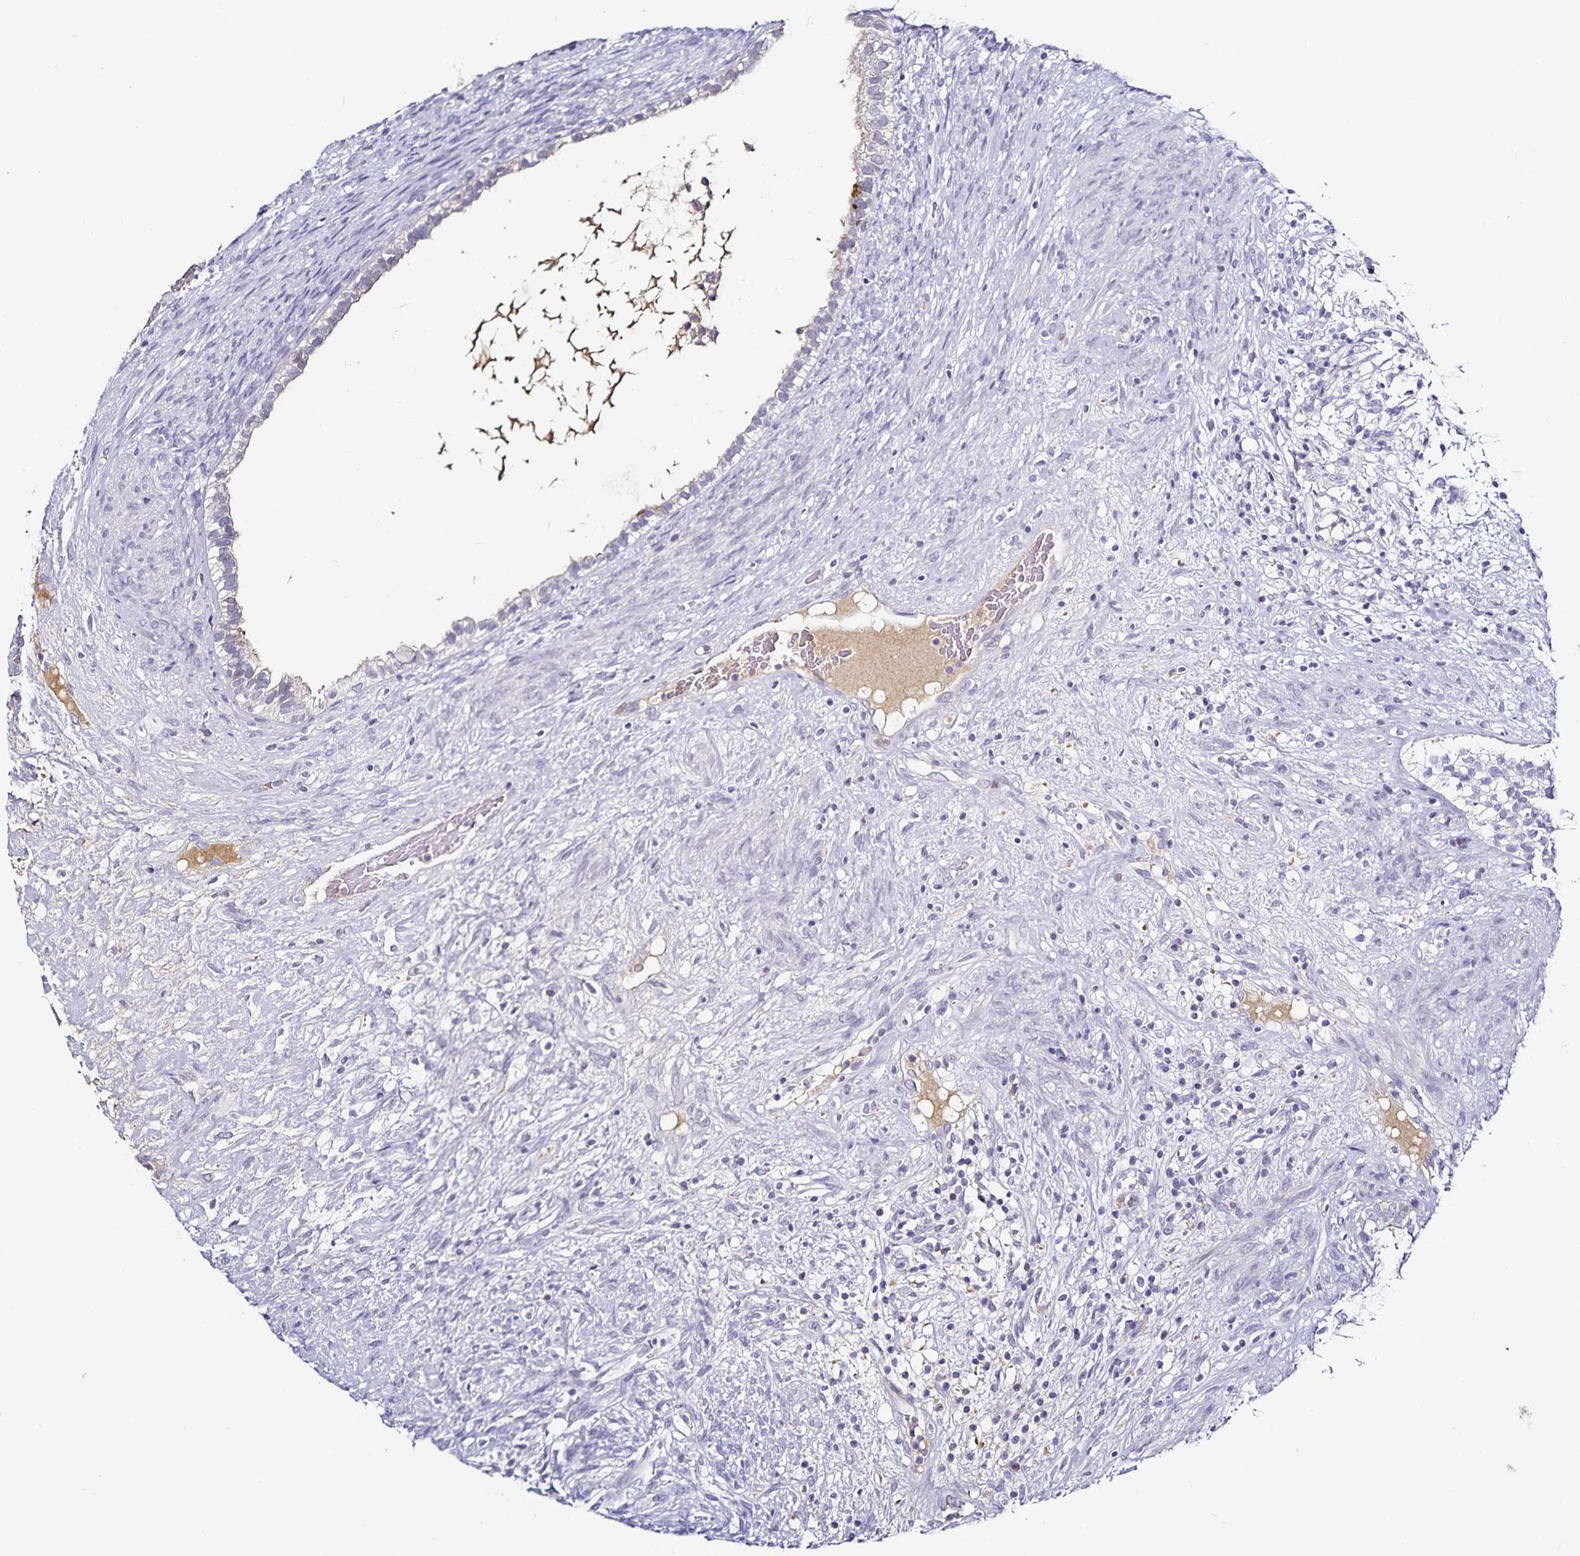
{"staining": {"intensity": "negative", "quantity": "none", "location": "none"}, "tissue": "testis cancer", "cell_type": "Tumor cells", "image_type": "cancer", "snomed": [{"axis": "morphology", "description": "Seminoma, NOS"}, {"axis": "morphology", "description": "Carcinoma, Embryonal, NOS"}, {"axis": "topography", "description": "Testis"}], "caption": "Protein analysis of embryonal carcinoma (testis) demonstrates no significant staining in tumor cells.", "gene": "TTR", "patient": {"sex": "male", "age": 41}}